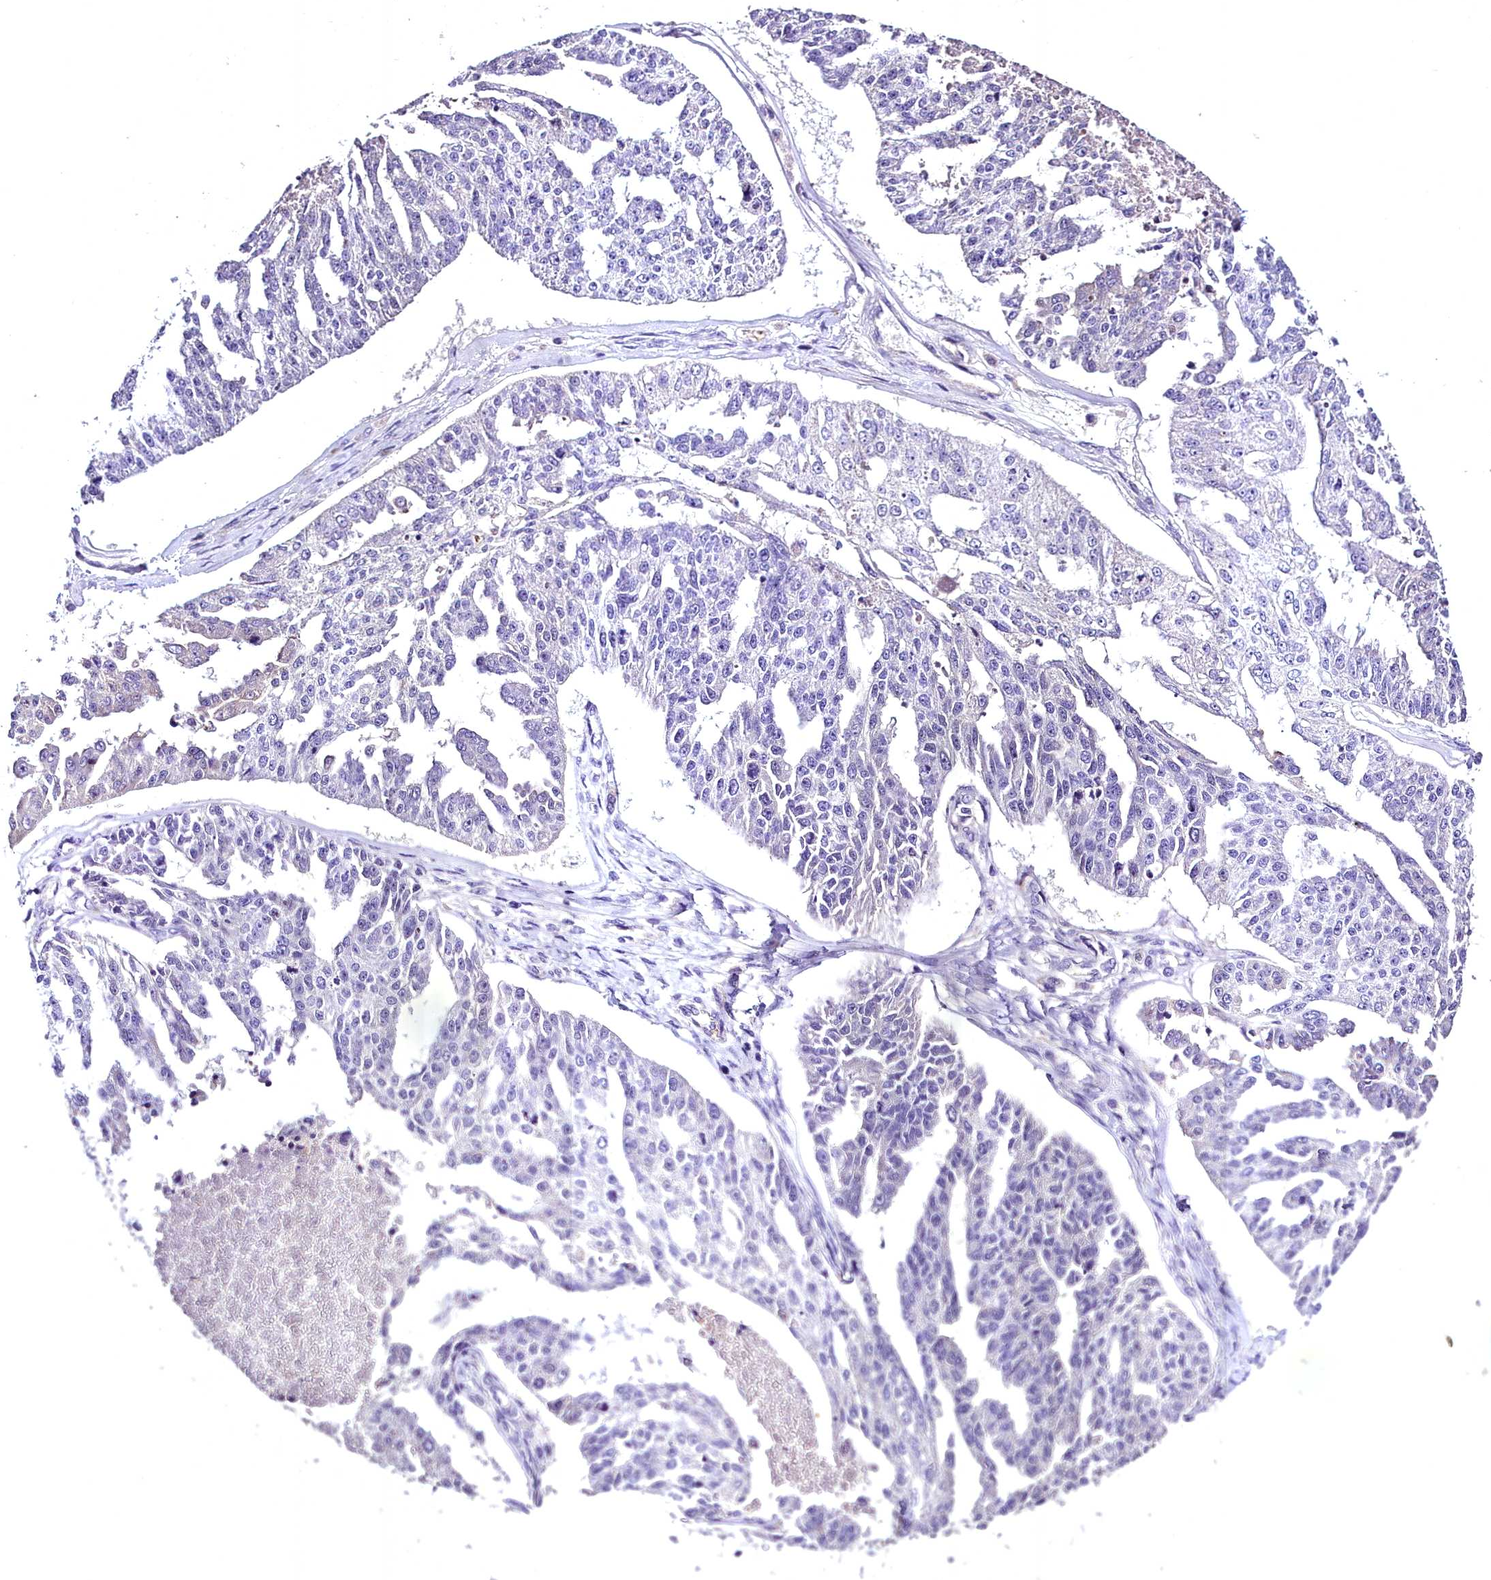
{"staining": {"intensity": "negative", "quantity": "none", "location": "none"}, "tissue": "ovarian cancer", "cell_type": "Tumor cells", "image_type": "cancer", "snomed": [{"axis": "morphology", "description": "Cystadenocarcinoma, serous, NOS"}, {"axis": "topography", "description": "Ovary"}], "caption": "Immunohistochemical staining of ovarian cancer exhibits no significant staining in tumor cells.", "gene": "MS4A18", "patient": {"sex": "female", "age": 58}}